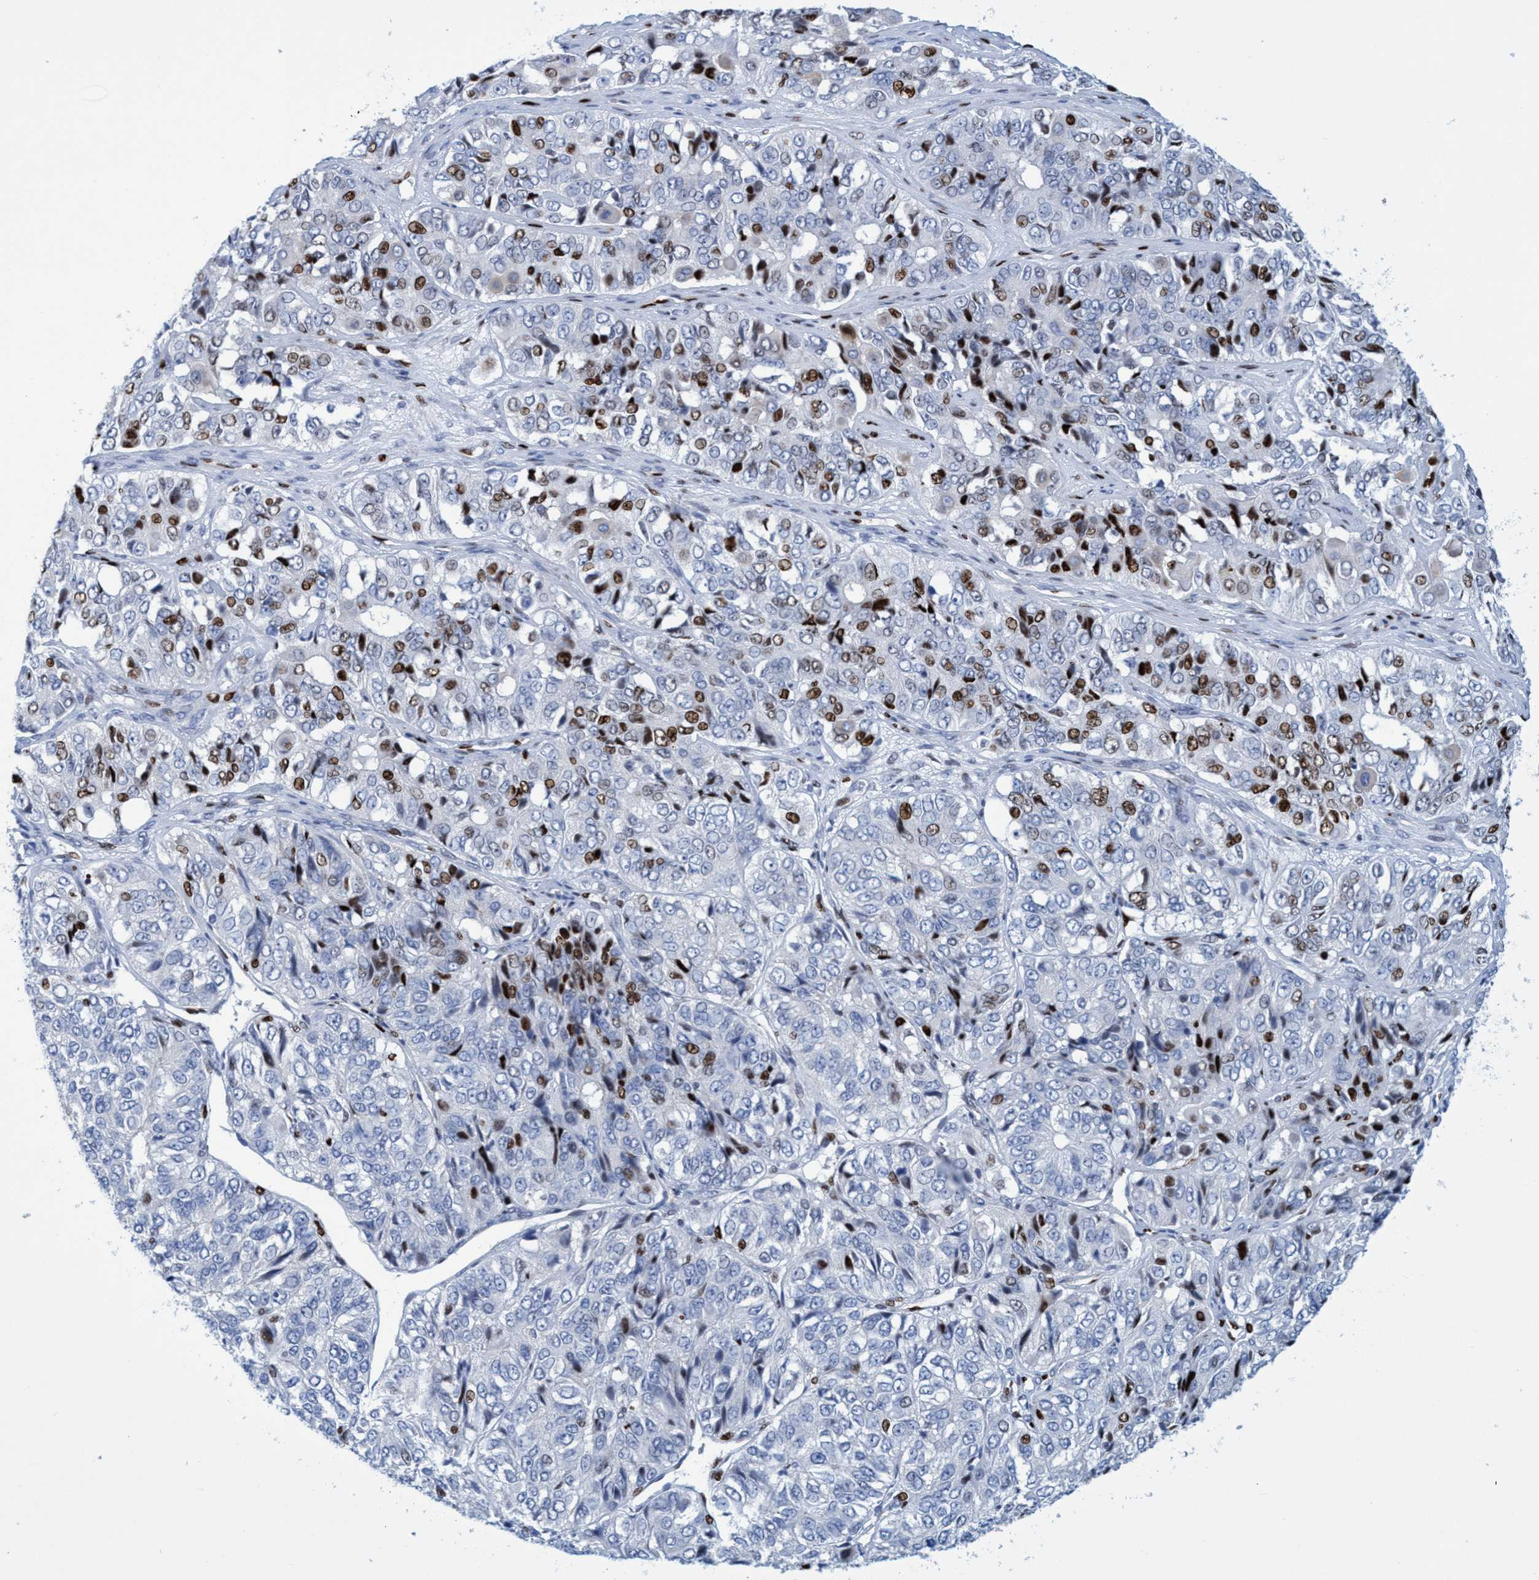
{"staining": {"intensity": "moderate", "quantity": "25%-75%", "location": "nuclear"}, "tissue": "ovarian cancer", "cell_type": "Tumor cells", "image_type": "cancer", "snomed": [{"axis": "morphology", "description": "Carcinoma, endometroid"}, {"axis": "topography", "description": "Ovary"}], "caption": "Protein expression analysis of ovarian endometroid carcinoma shows moderate nuclear positivity in about 25%-75% of tumor cells.", "gene": "R3HCC1", "patient": {"sex": "female", "age": 51}}